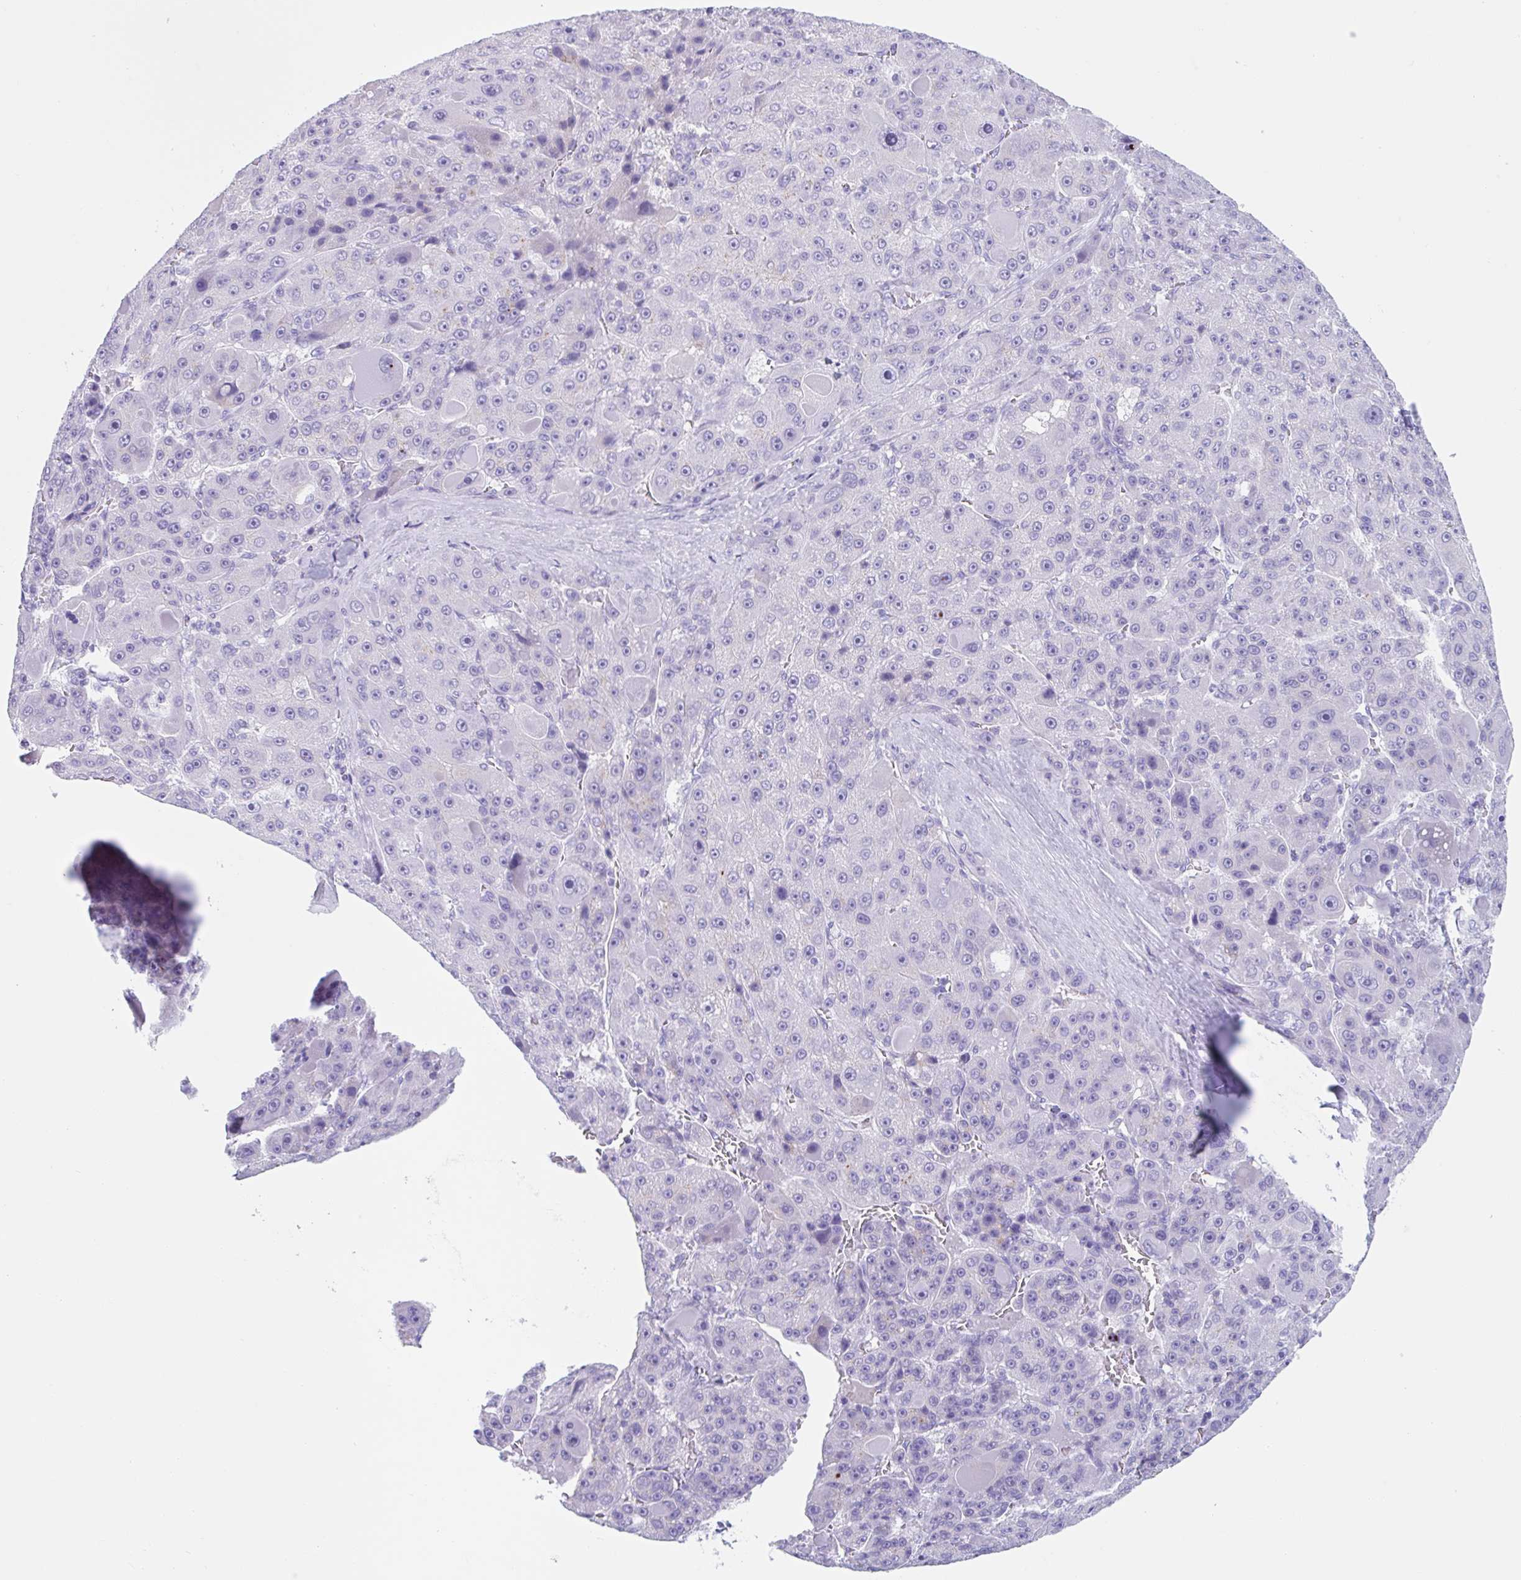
{"staining": {"intensity": "negative", "quantity": "none", "location": "none"}, "tissue": "liver cancer", "cell_type": "Tumor cells", "image_type": "cancer", "snomed": [{"axis": "morphology", "description": "Carcinoma, Hepatocellular, NOS"}, {"axis": "topography", "description": "Liver"}], "caption": "There is no significant staining in tumor cells of liver cancer.", "gene": "CPTP", "patient": {"sex": "male", "age": 76}}